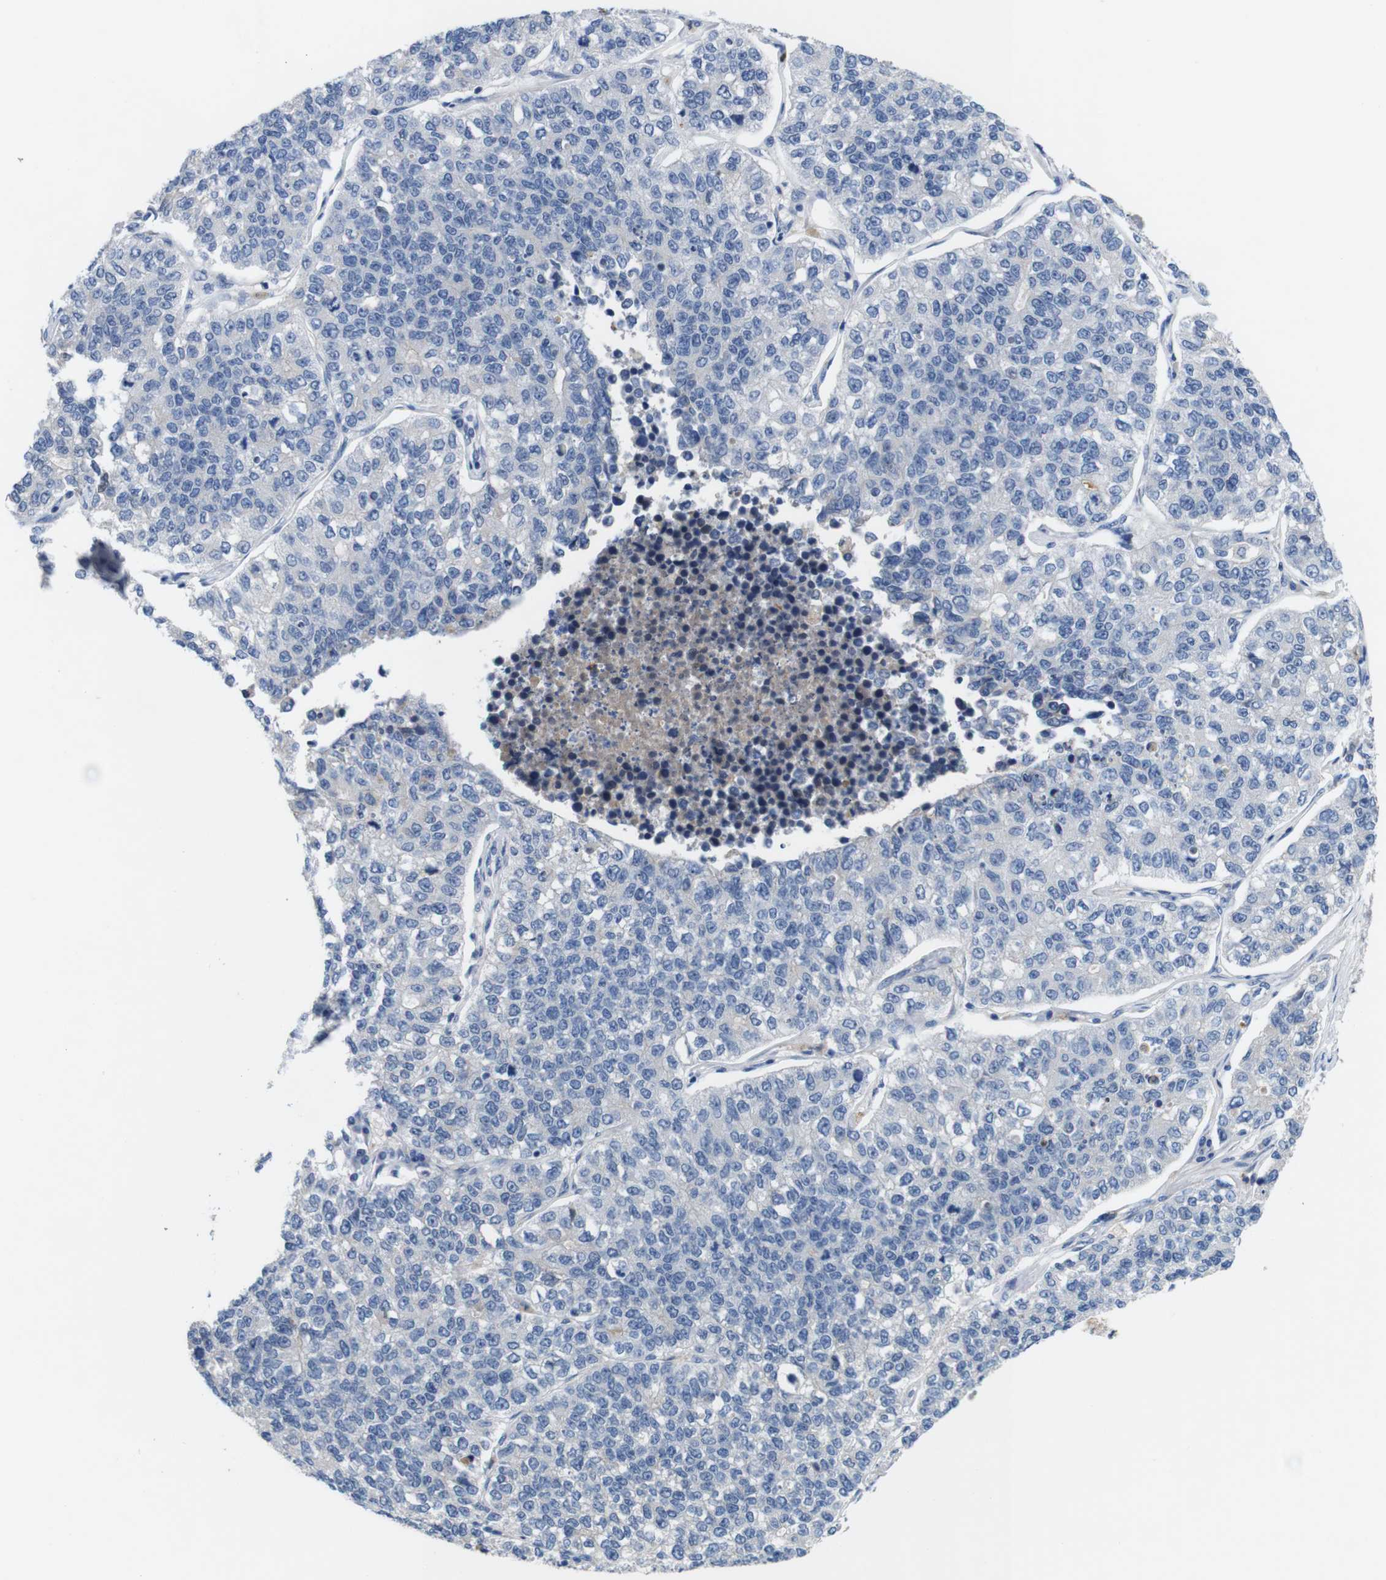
{"staining": {"intensity": "negative", "quantity": "none", "location": "none"}, "tissue": "lung cancer", "cell_type": "Tumor cells", "image_type": "cancer", "snomed": [{"axis": "morphology", "description": "Adenocarcinoma, NOS"}, {"axis": "topography", "description": "Lung"}], "caption": "An IHC image of lung cancer (adenocarcinoma) is shown. There is no staining in tumor cells of lung cancer (adenocarcinoma).", "gene": "C1RL", "patient": {"sex": "male", "age": 49}}